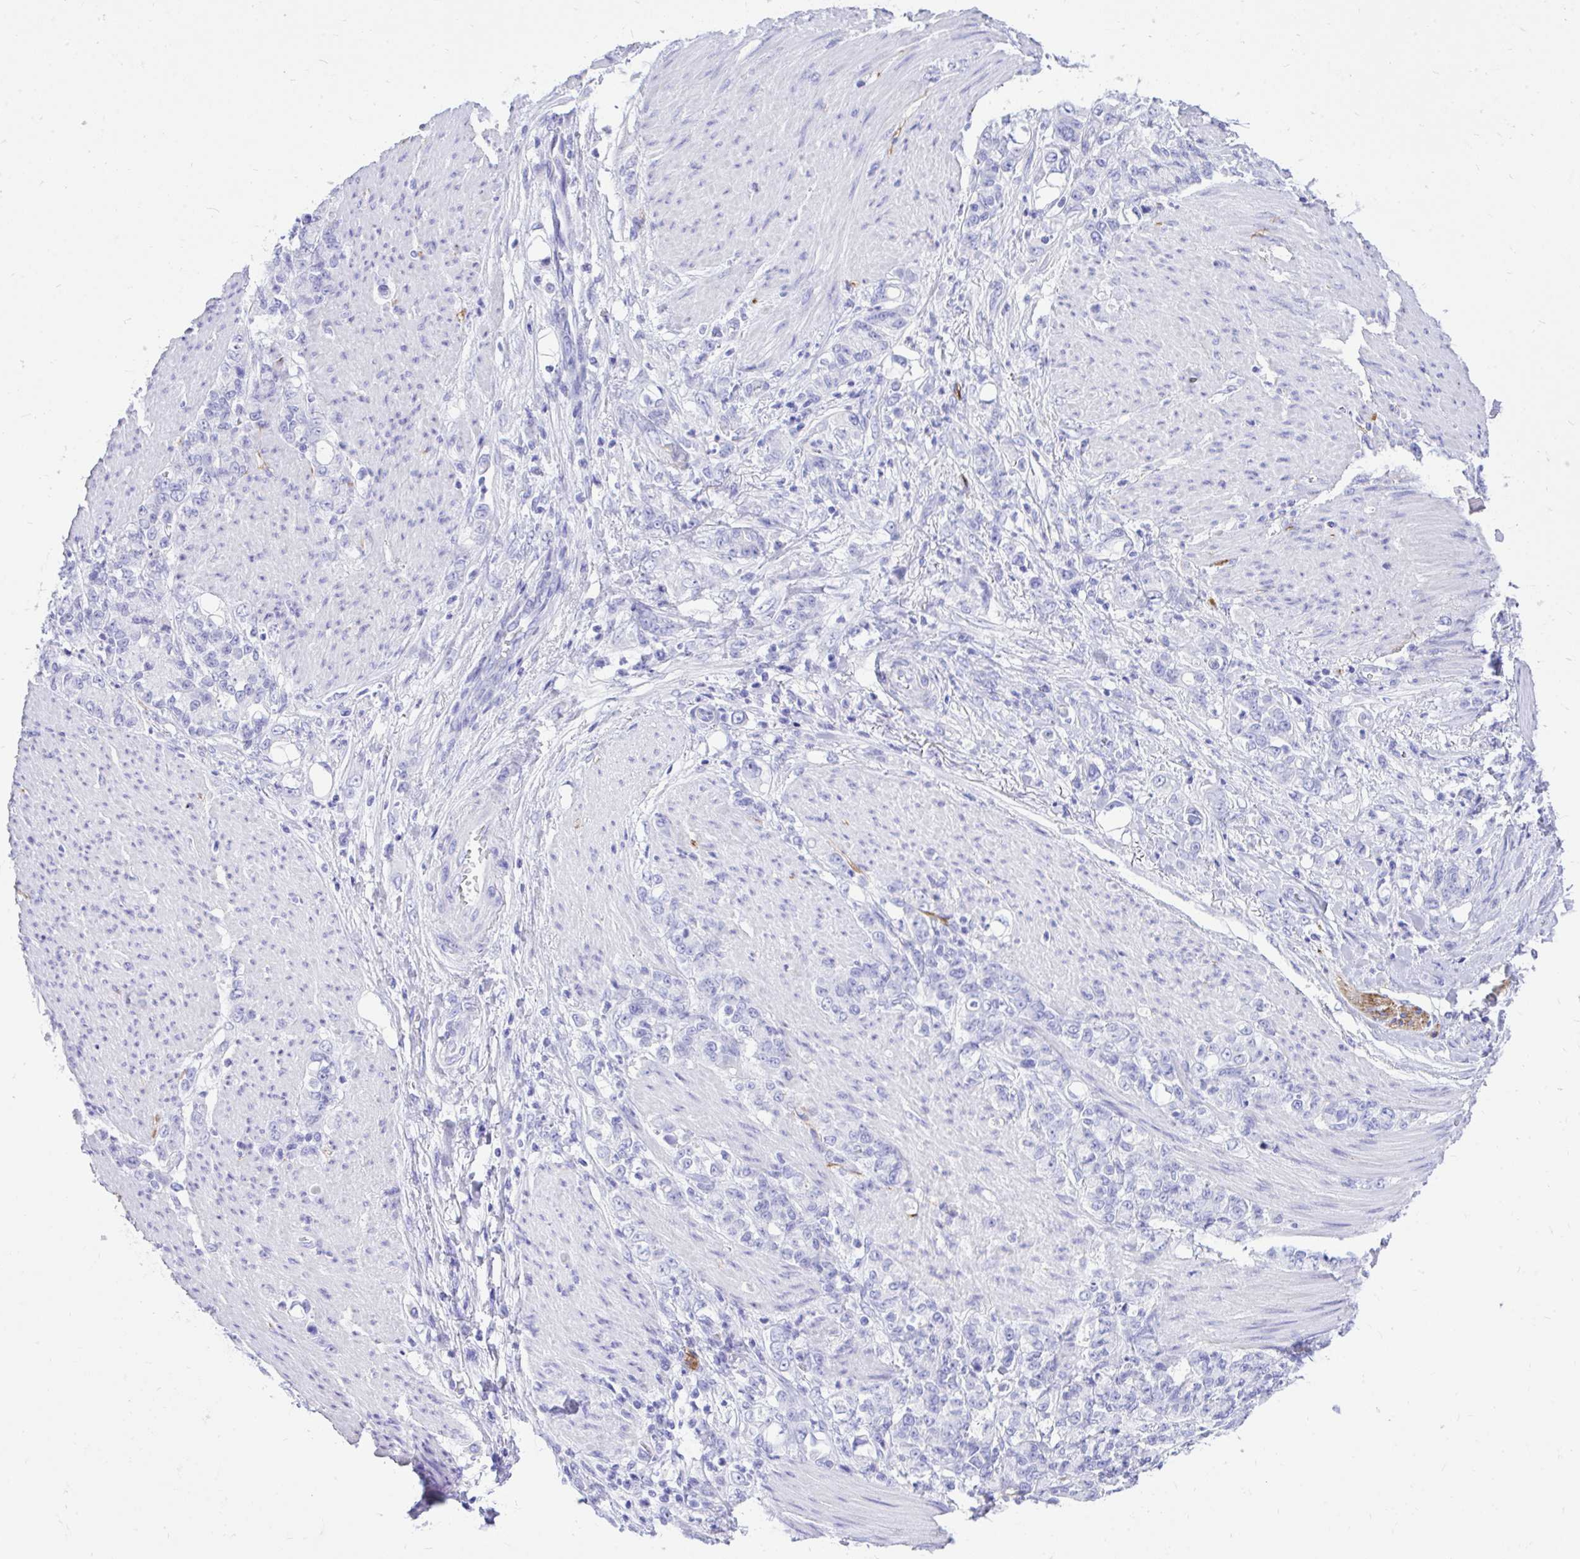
{"staining": {"intensity": "negative", "quantity": "none", "location": "none"}, "tissue": "stomach cancer", "cell_type": "Tumor cells", "image_type": "cancer", "snomed": [{"axis": "morphology", "description": "Adenocarcinoma, NOS"}, {"axis": "topography", "description": "Stomach"}], "caption": "Human stomach cancer (adenocarcinoma) stained for a protein using immunohistochemistry reveals no positivity in tumor cells.", "gene": "MON1A", "patient": {"sex": "female", "age": 79}}